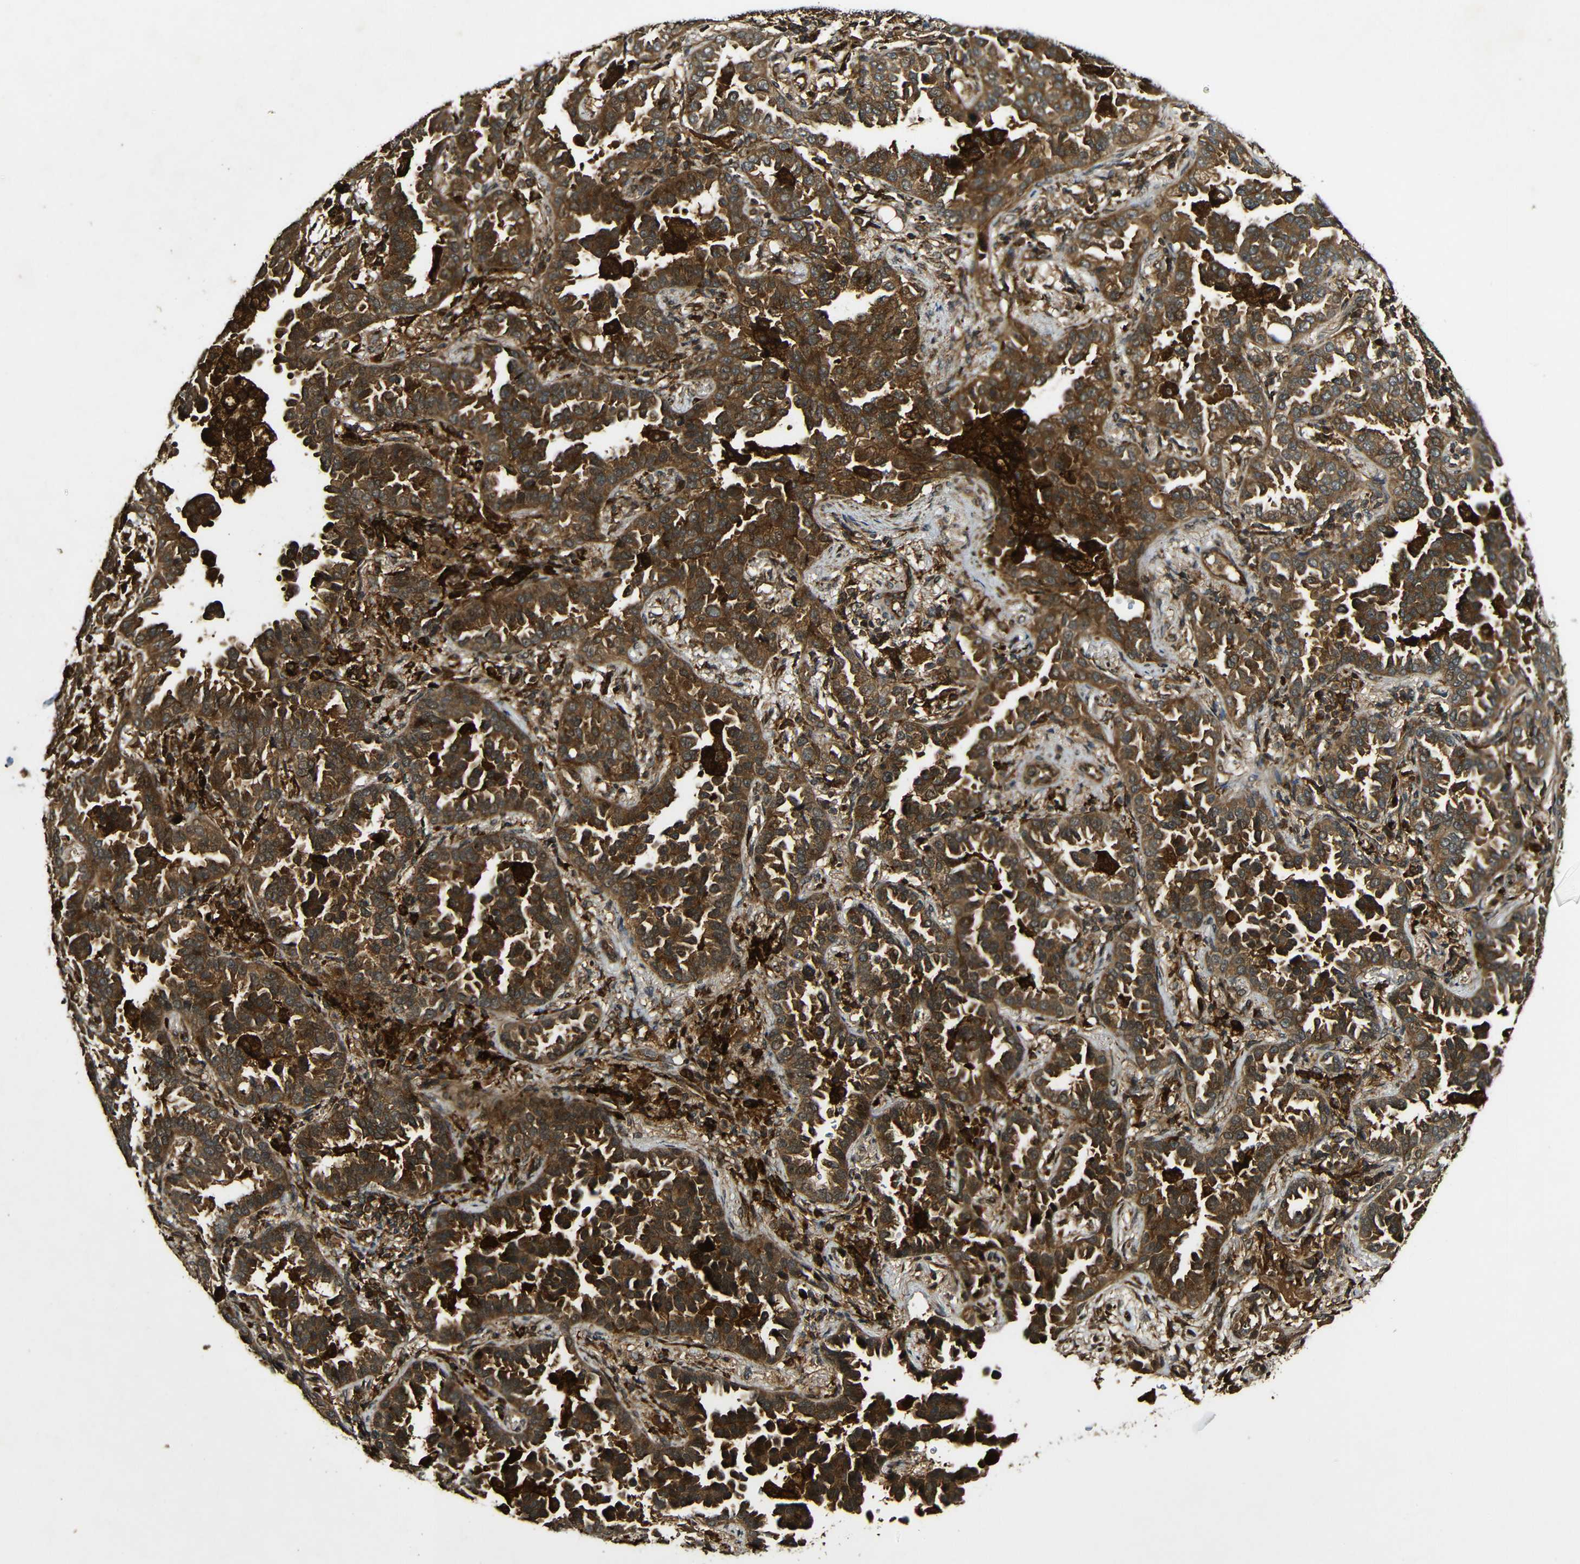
{"staining": {"intensity": "strong", "quantity": ">75%", "location": "cytoplasmic/membranous"}, "tissue": "lung cancer", "cell_type": "Tumor cells", "image_type": "cancer", "snomed": [{"axis": "morphology", "description": "Normal tissue, NOS"}, {"axis": "morphology", "description": "Adenocarcinoma, NOS"}, {"axis": "topography", "description": "Lung"}], "caption": "Lung cancer stained for a protein displays strong cytoplasmic/membranous positivity in tumor cells.", "gene": "CASP8", "patient": {"sex": "male", "age": 59}}